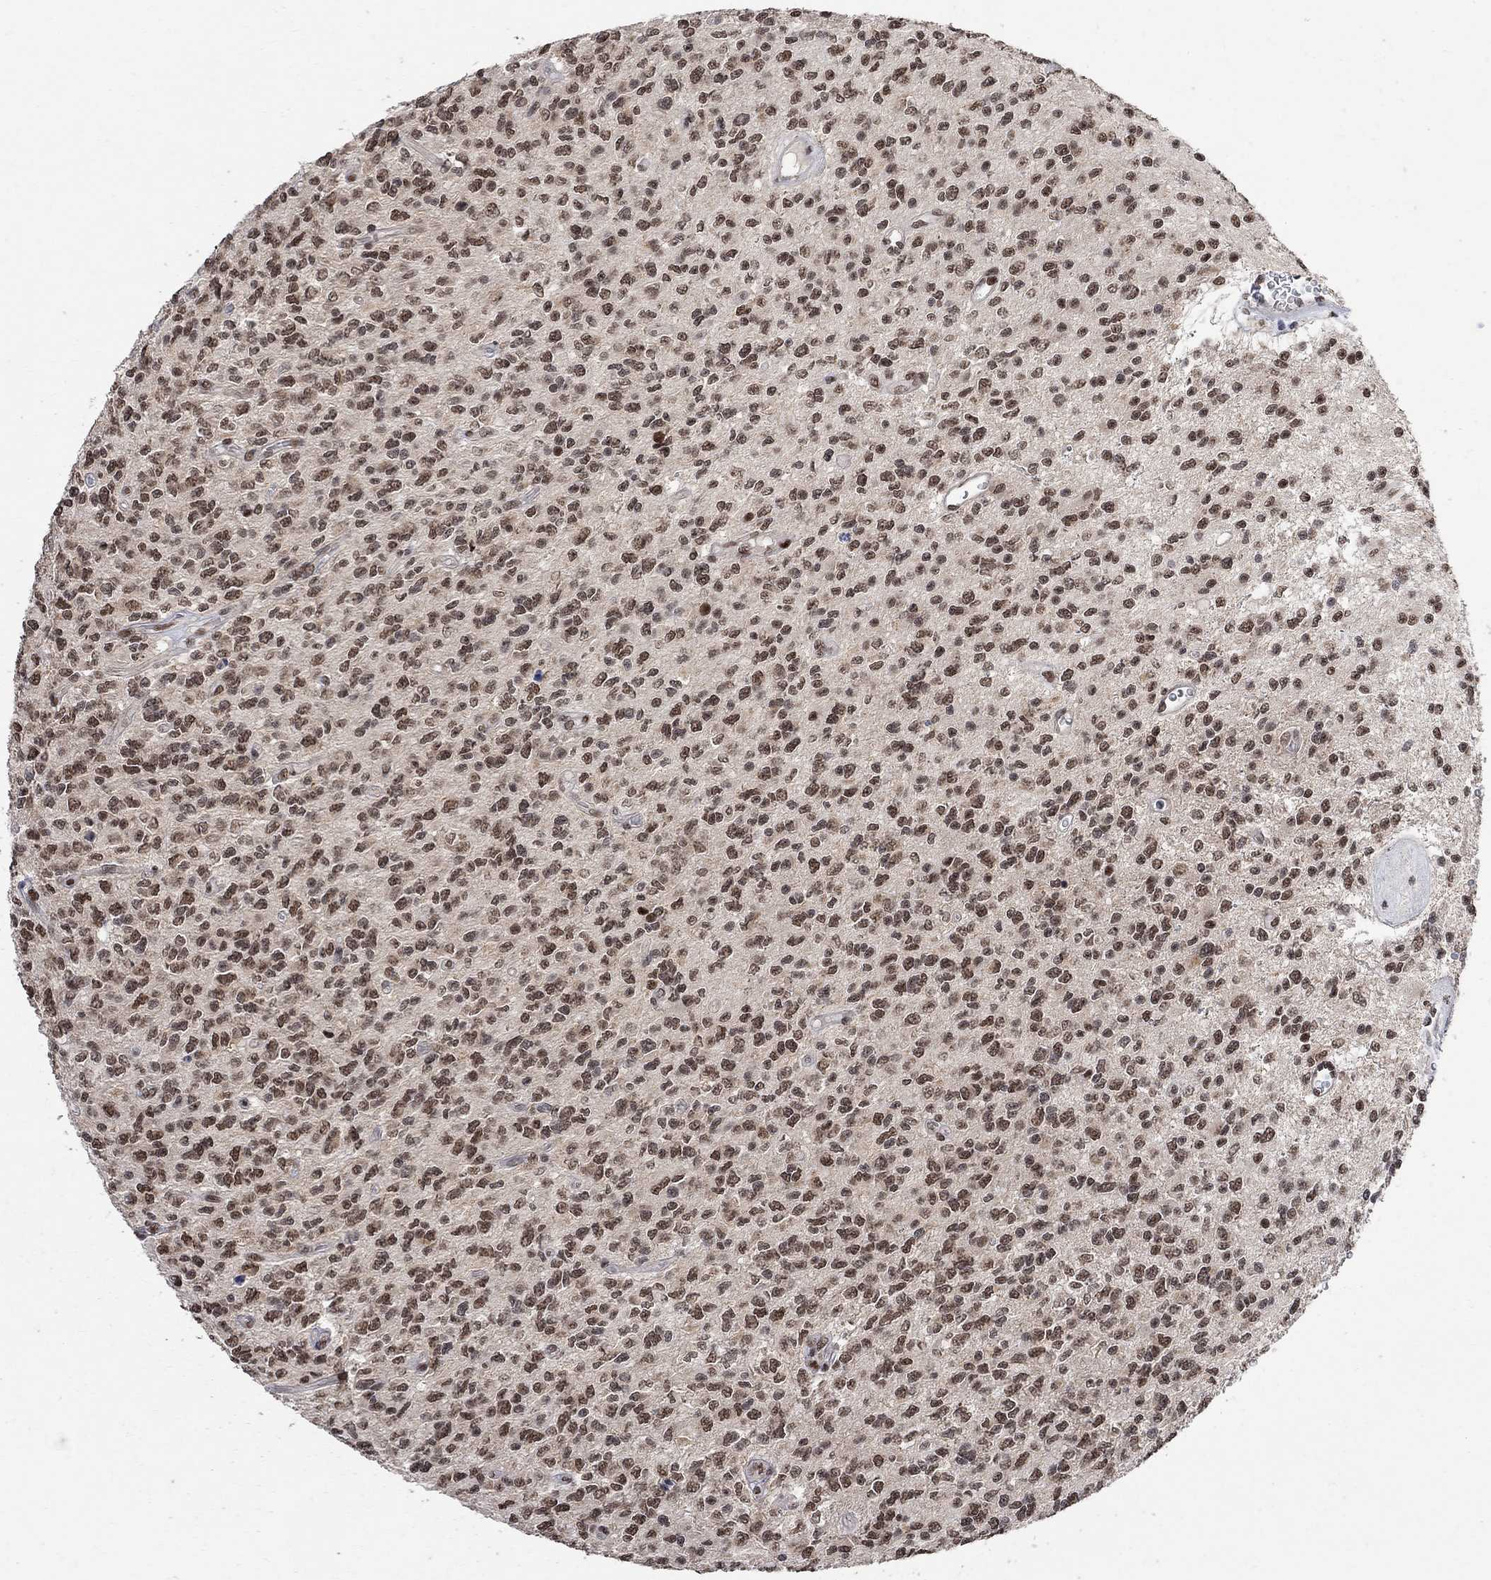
{"staining": {"intensity": "moderate", "quantity": ">75%", "location": "nuclear"}, "tissue": "glioma", "cell_type": "Tumor cells", "image_type": "cancer", "snomed": [{"axis": "morphology", "description": "Glioma, malignant, Low grade"}, {"axis": "topography", "description": "Brain"}], "caption": "Malignant glioma (low-grade) was stained to show a protein in brown. There is medium levels of moderate nuclear expression in approximately >75% of tumor cells.", "gene": "E4F1", "patient": {"sex": "female", "age": 45}}